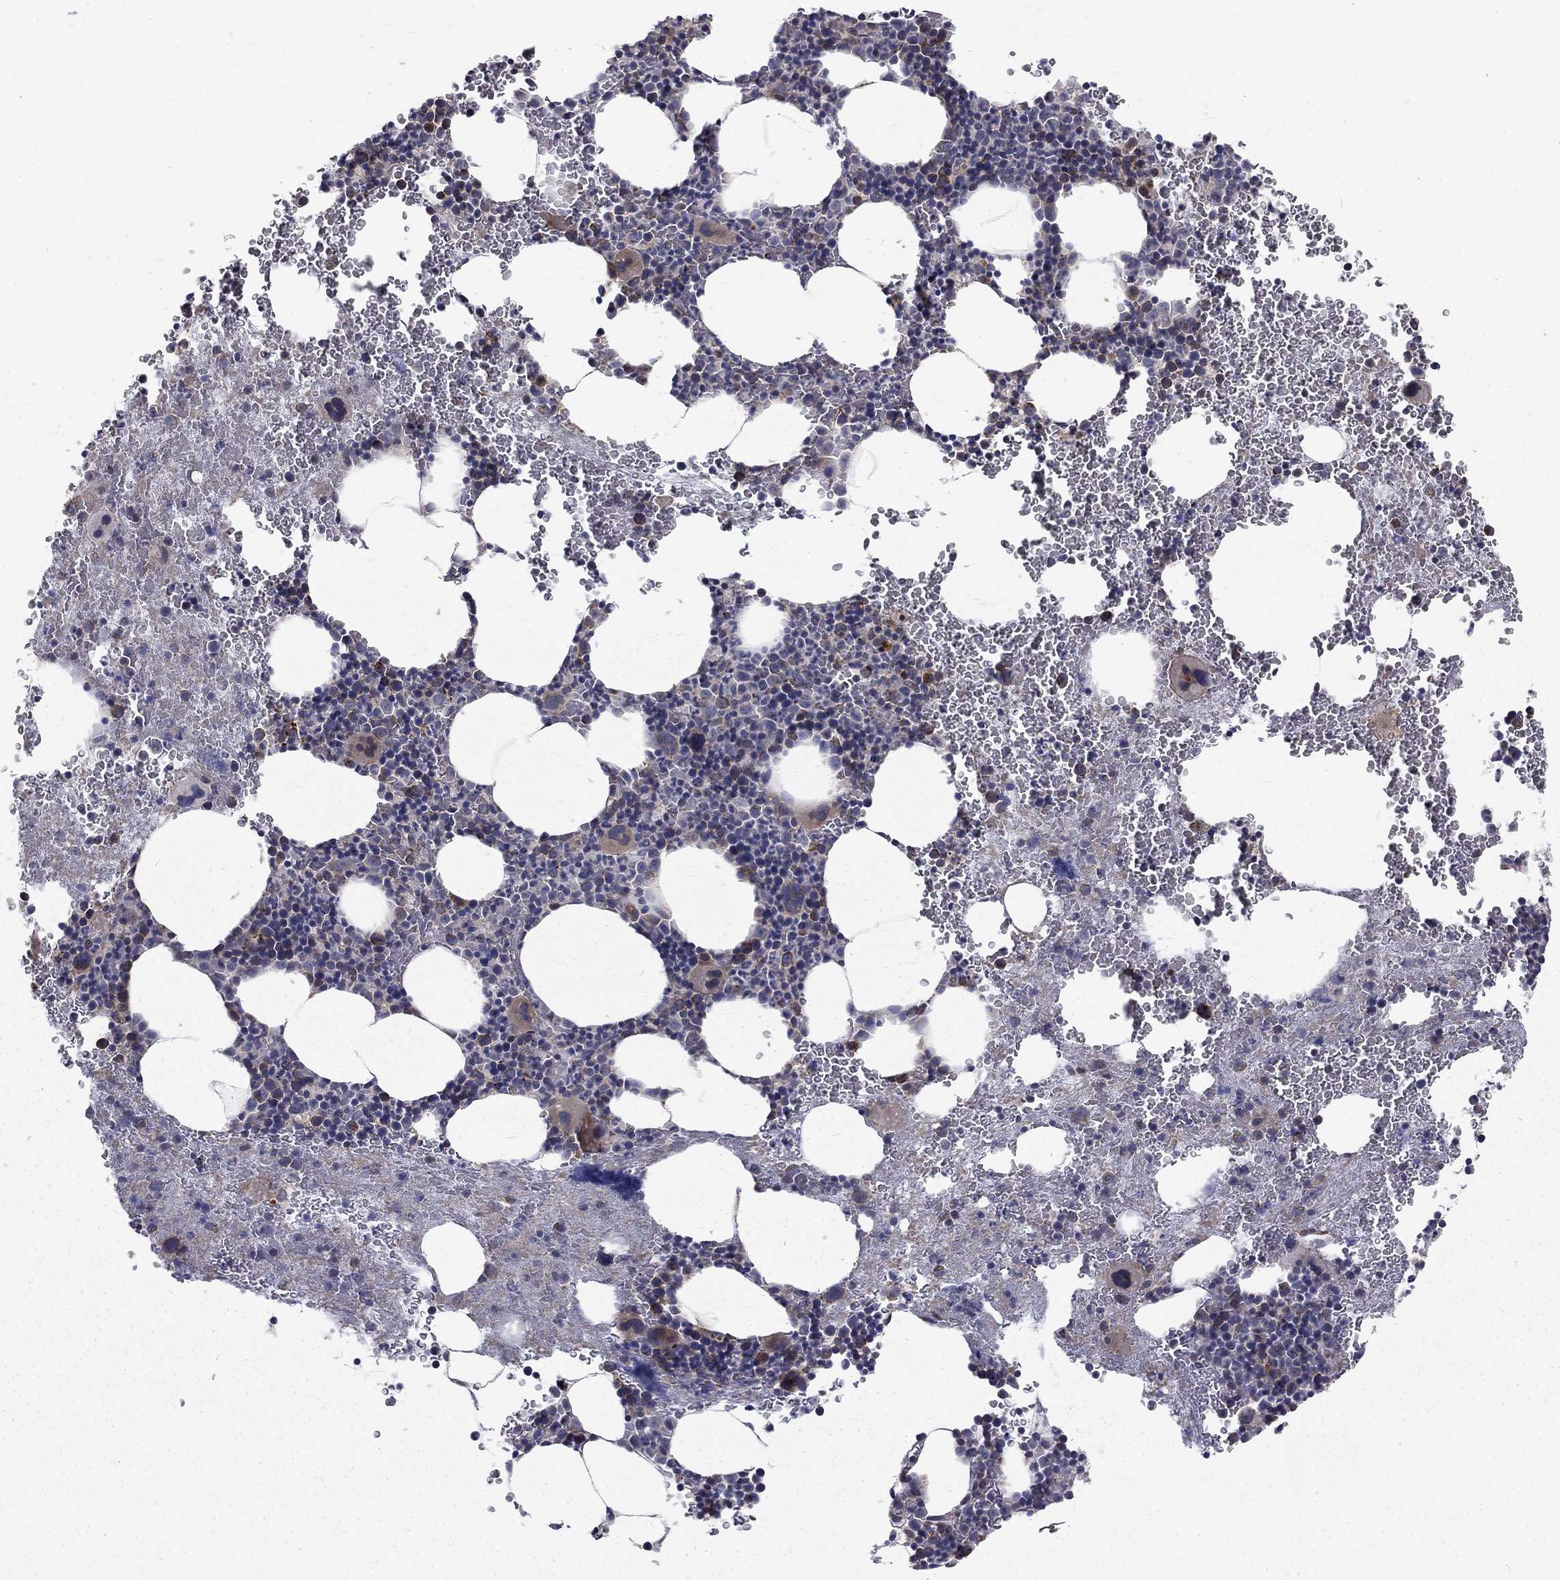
{"staining": {"intensity": "moderate", "quantity": "<25%", "location": "cytoplasmic/membranous"}, "tissue": "bone marrow", "cell_type": "Hematopoietic cells", "image_type": "normal", "snomed": [{"axis": "morphology", "description": "Normal tissue, NOS"}, {"axis": "topography", "description": "Bone marrow"}], "caption": "An image of human bone marrow stained for a protein demonstrates moderate cytoplasmic/membranous brown staining in hematopoietic cells. The staining was performed using DAB (3,3'-diaminobenzidine), with brown indicating positive protein expression. Nuclei are stained blue with hematoxylin.", "gene": "ALDH1B1", "patient": {"sex": "male", "age": 50}}